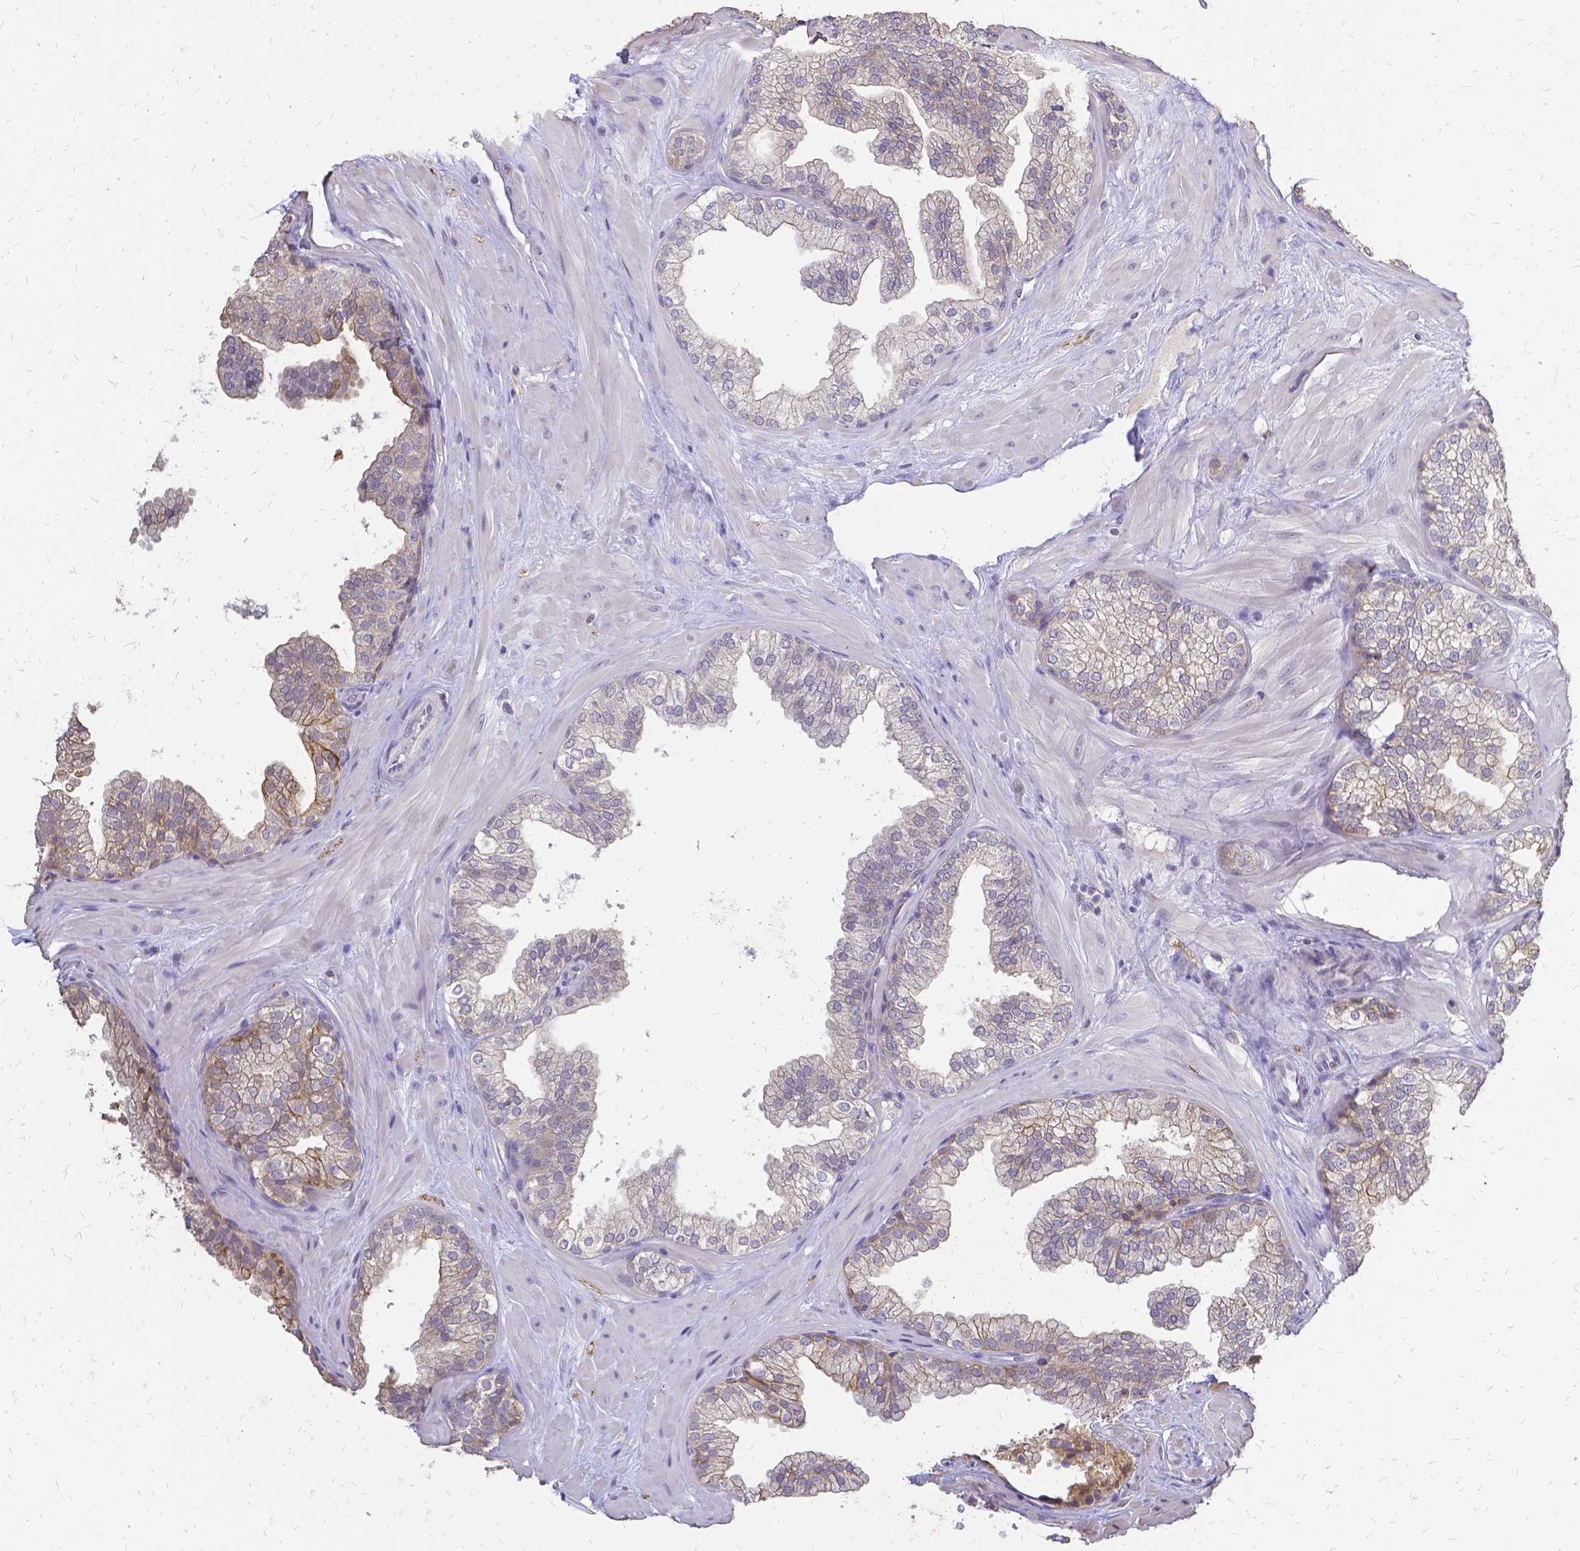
{"staining": {"intensity": "moderate", "quantity": "<25%", "location": "cytoplasmic/membranous"}, "tissue": "prostate", "cell_type": "Glandular cells", "image_type": "normal", "snomed": [{"axis": "morphology", "description": "Normal tissue, NOS"}, {"axis": "topography", "description": "Prostate"}], "caption": "High-magnification brightfield microscopy of unremarkable prostate stained with DAB (3,3'-diaminobenzidine) (brown) and counterstained with hematoxylin (blue). glandular cells exhibit moderate cytoplasmic/membranous staining is seen in approximately<25% of cells. The staining was performed using DAB, with brown indicating positive protein expression. Nuclei are stained blue with hematoxylin.", "gene": "CIB1", "patient": {"sex": "male", "age": 37}}